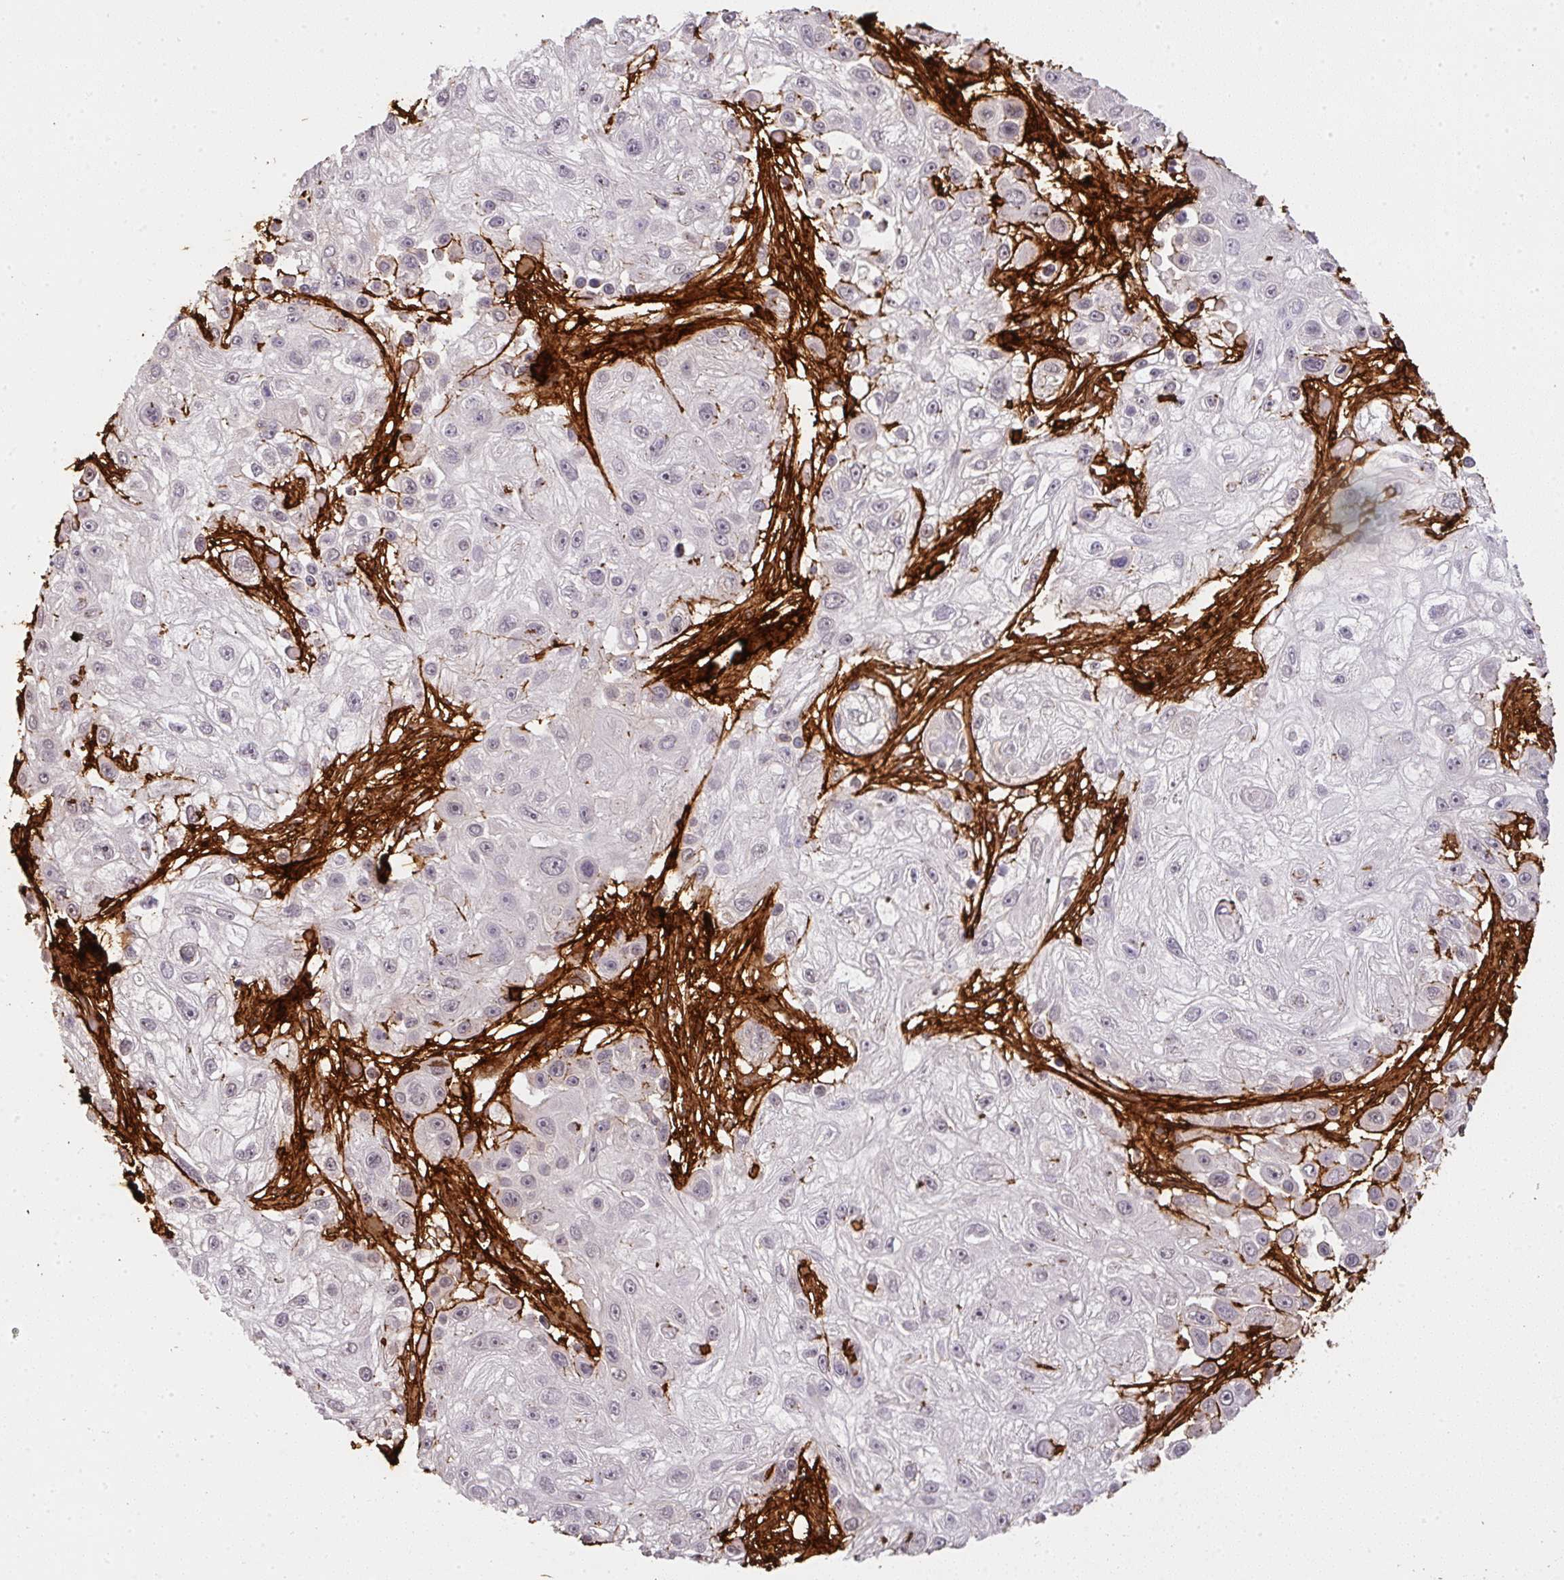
{"staining": {"intensity": "negative", "quantity": "none", "location": "none"}, "tissue": "skin cancer", "cell_type": "Tumor cells", "image_type": "cancer", "snomed": [{"axis": "morphology", "description": "Squamous cell carcinoma, NOS"}, {"axis": "topography", "description": "Skin"}], "caption": "Skin cancer was stained to show a protein in brown. There is no significant positivity in tumor cells.", "gene": "COL3A1", "patient": {"sex": "male", "age": 67}}